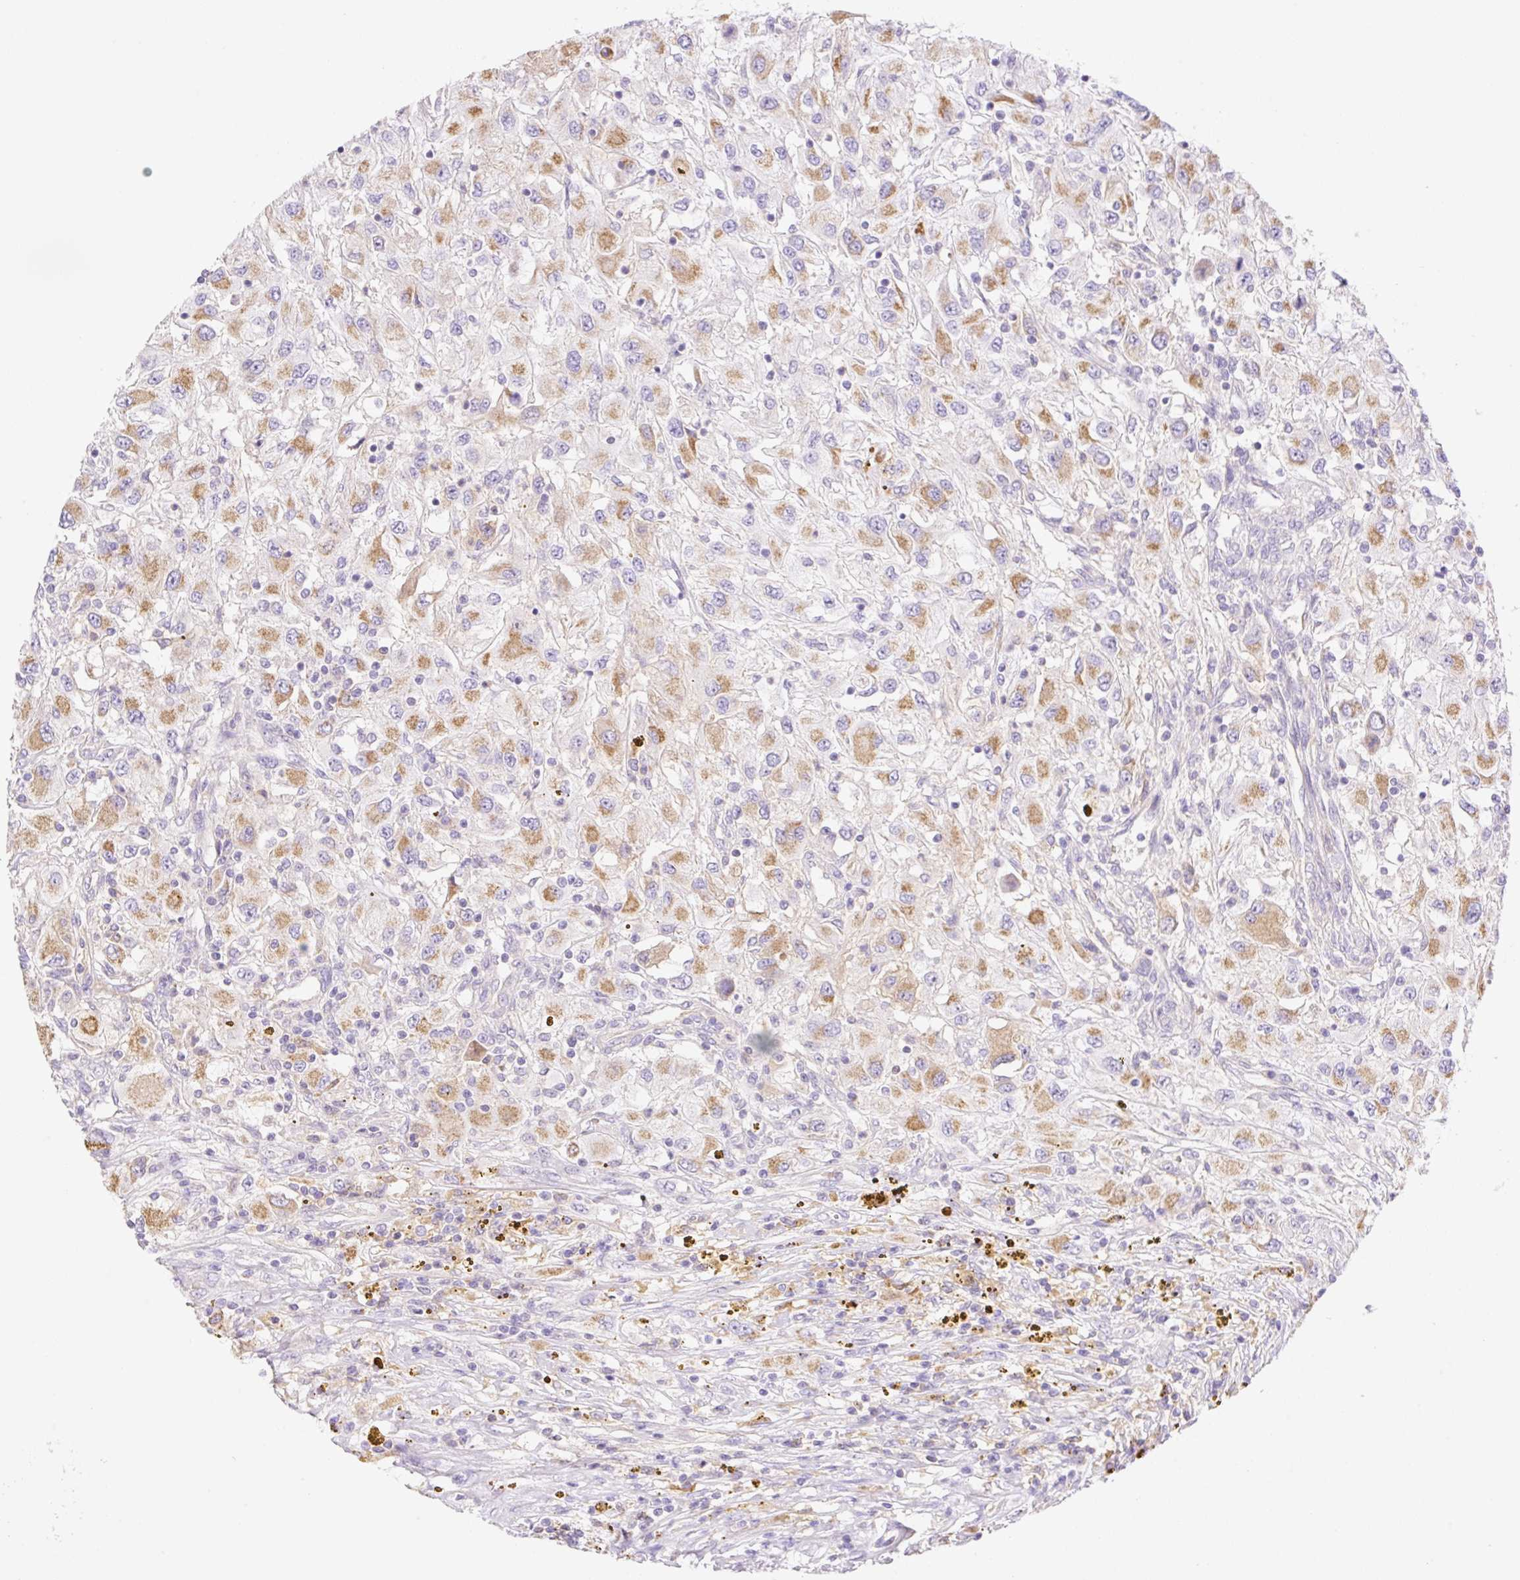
{"staining": {"intensity": "moderate", "quantity": ">75%", "location": "cytoplasmic/membranous"}, "tissue": "renal cancer", "cell_type": "Tumor cells", "image_type": "cancer", "snomed": [{"axis": "morphology", "description": "Adenocarcinoma, NOS"}, {"axis": "topography", "description": "Kidney"}], "caption": "Immunohistochemical staining of adenocarcinoma (renal) shows moderate cytoplasmic/membranous protein expression in approximately >75% of tumor cells.", "gene": "DENND5A", "patient": {"sex": "female", "age": 67}}